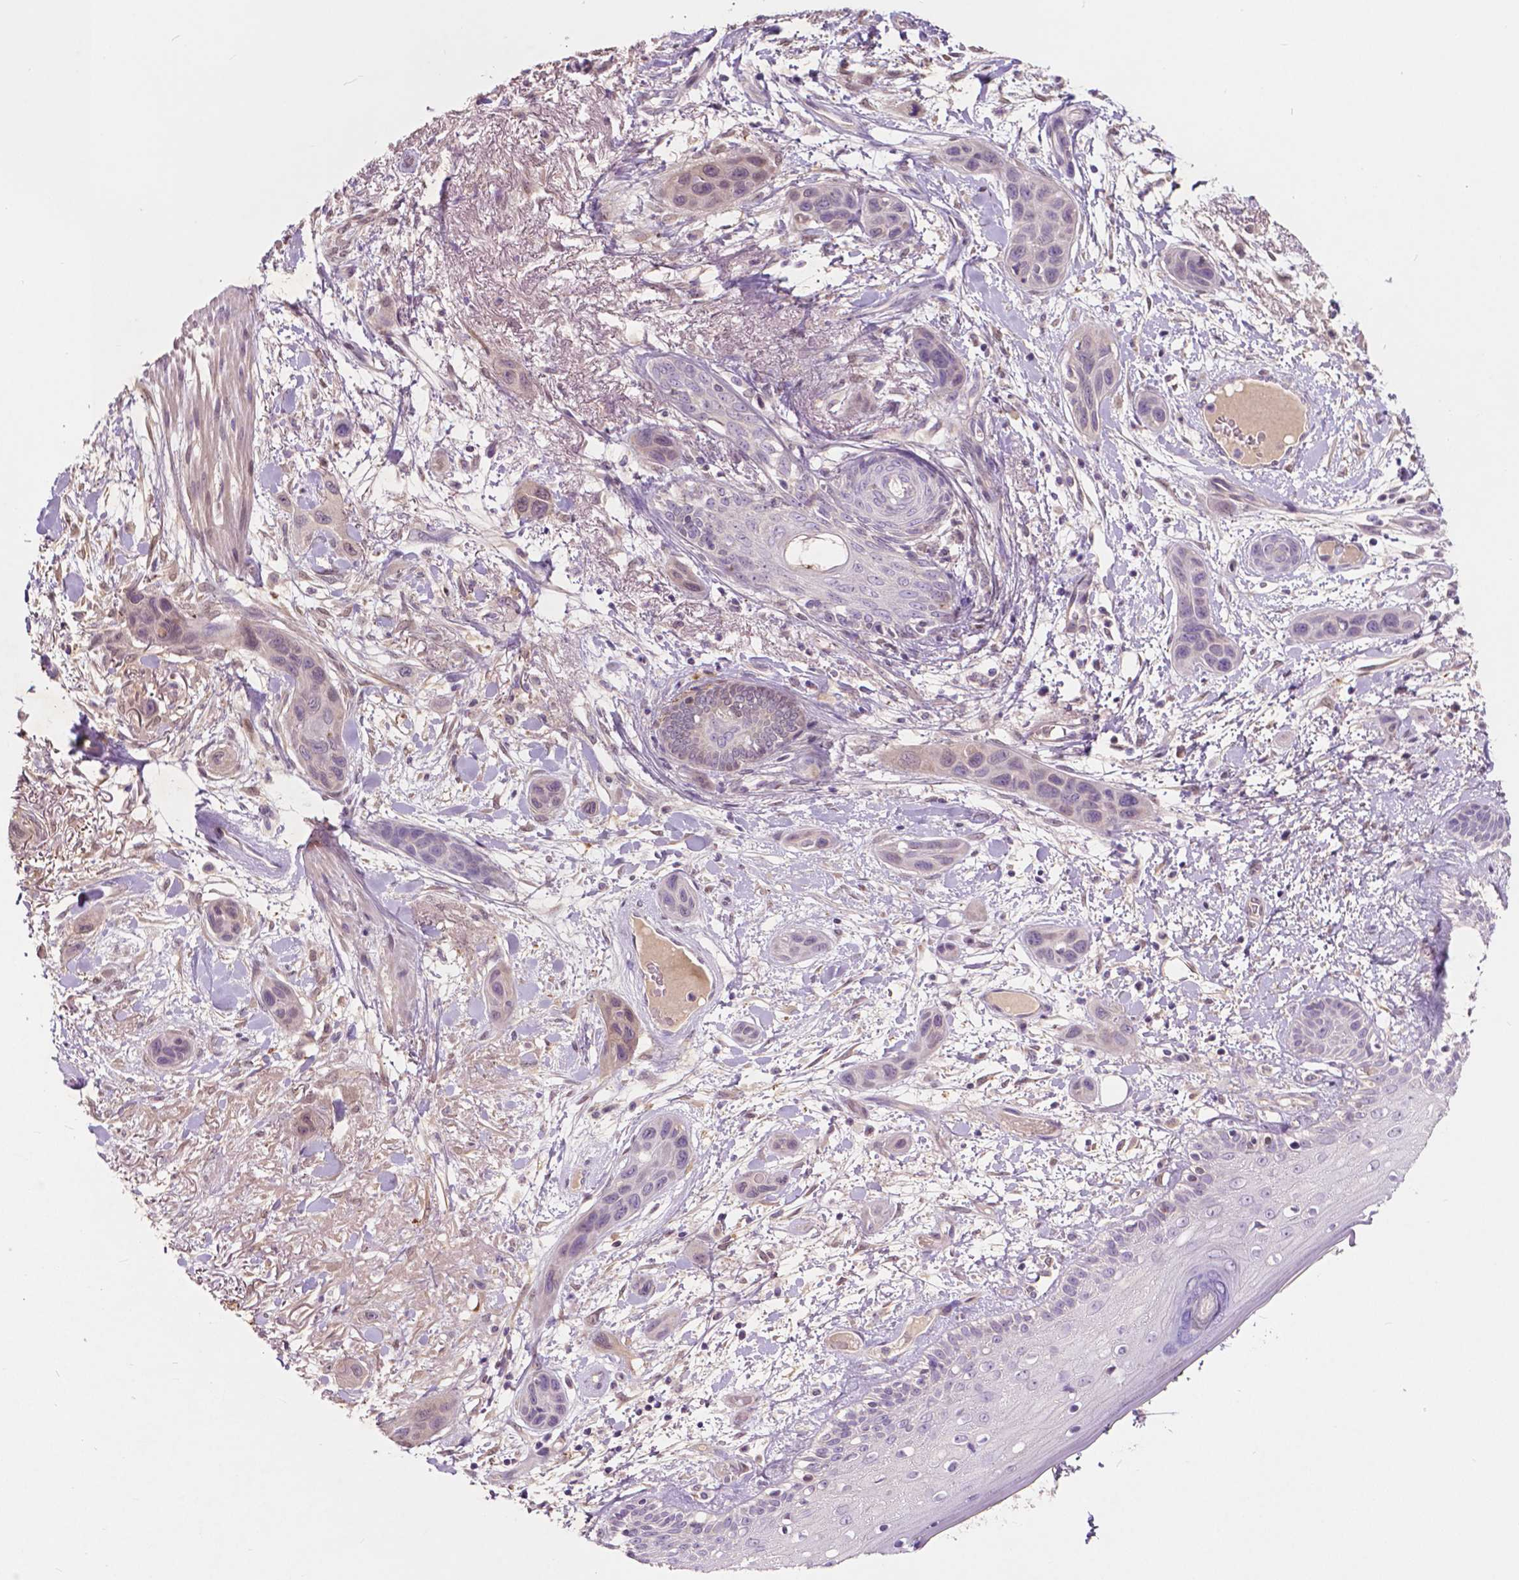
{"staining": {"intensity": "weak", "quantity": "<25%", "location": "nuclear"}, "tissue": "skin cancer", "cell_type": "Tumor cells", "image_type": "cancer", "snomed": [{"axis": "morphology", "description": "Squamous cell carcinoma, NOS"}, {"axis": "topography", "description": "Skin"}], "caption": "Tumor cells show no significant protein positivity in skin squamous cell carcinoma.", "gene": "GPR37", "patient": {"sex": "male", "age": 79}}